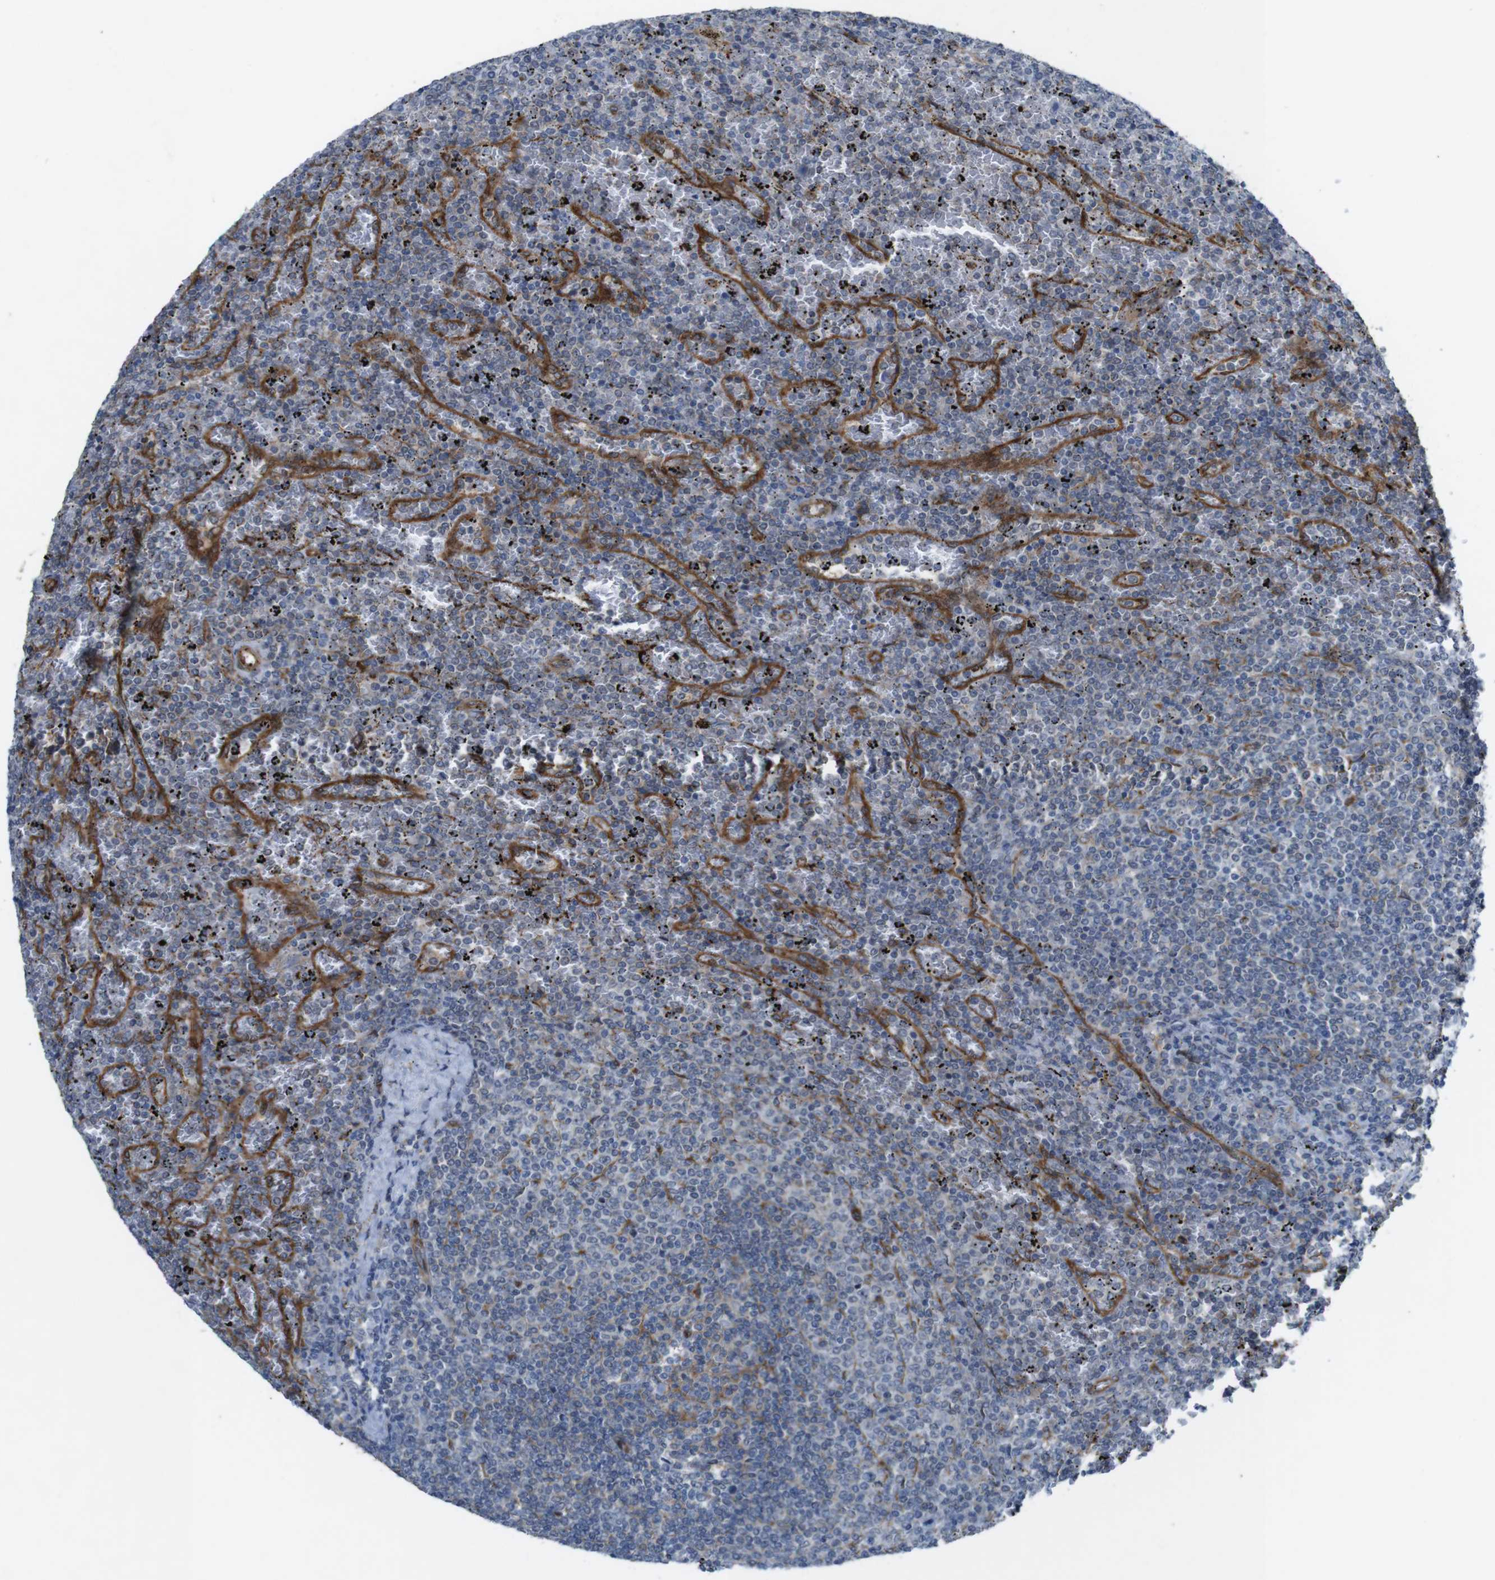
{"staining": {"intensity": "negative", "quantity": "none", "location": "none"}, "tissue": "lymphoma", "cell_type": "Tumor cells", "image_type": "cancer", "snomed": [{"axis": "morphology", "description": "Malignant lymphoma, non-Hodgkin's type, Low grade"}, {"axis": "topography", "description": "Spleen"}], "caption": "Photomicrograph shows no protein staining in tumor cells of malignant lymphoma, non-Hodgkin's type (low-grade) tissue.", "gene": "PTGER4", "patient": {"sex": "female", "age": 77}}